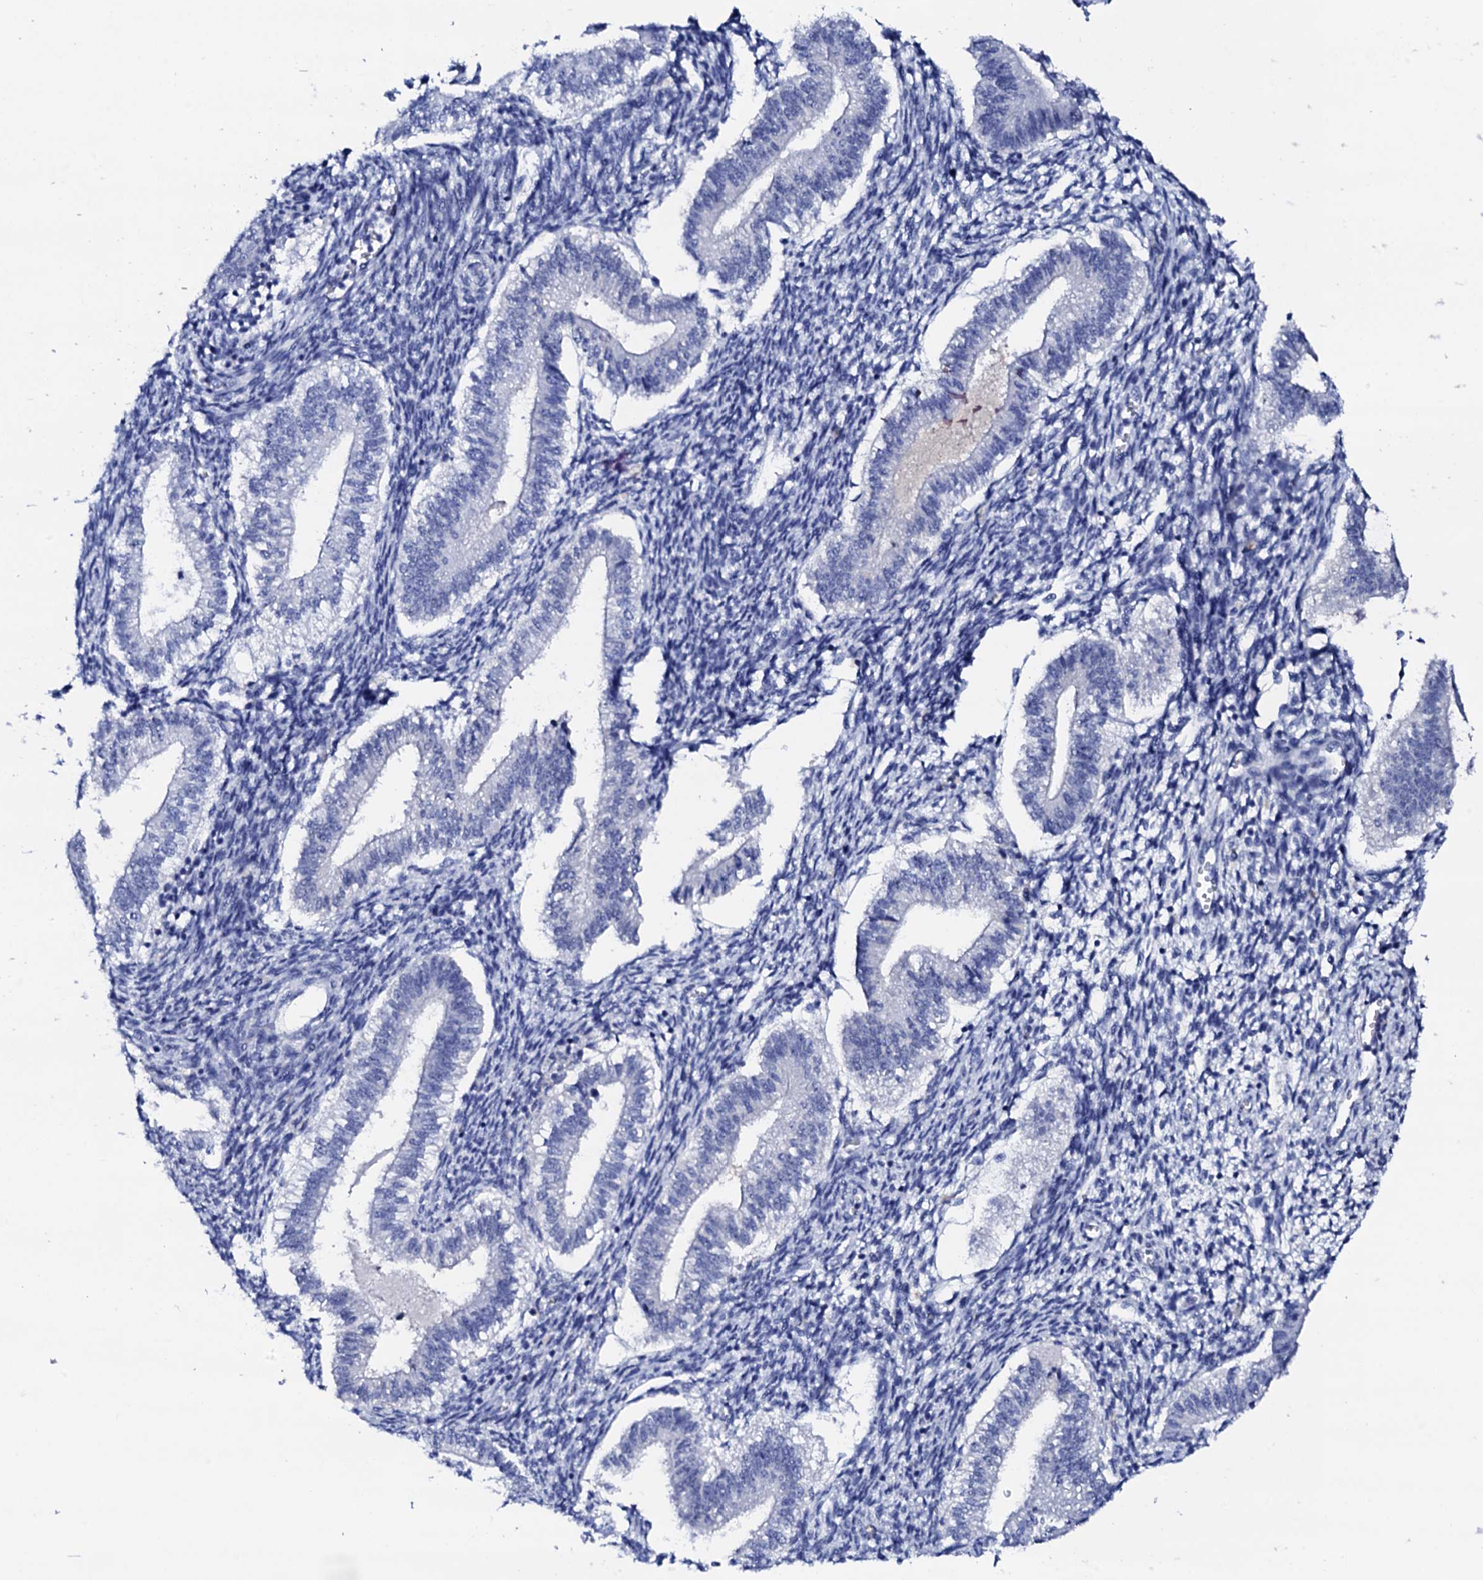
{"staining": {"intensity": "negative", "quantity": "none", "location": "none"}, "tissue": "endometrium", "cell_type": "Cells in endometrial stroma", "image_type": "normal", "snomed": [{"axis": "morphology", "description": "Normal tissue, NOS"}, {"axis": "topography", "description": "Endometrium"}], "caption": "IHC image of normal endometrium: human endometrium stained with DAB (3,3'-diaminobenzidine) shows no significant protein expression in cells in endometrial stroma.", "gene": "FBXL16", "patient": {"sex": "female", "age": 25}}